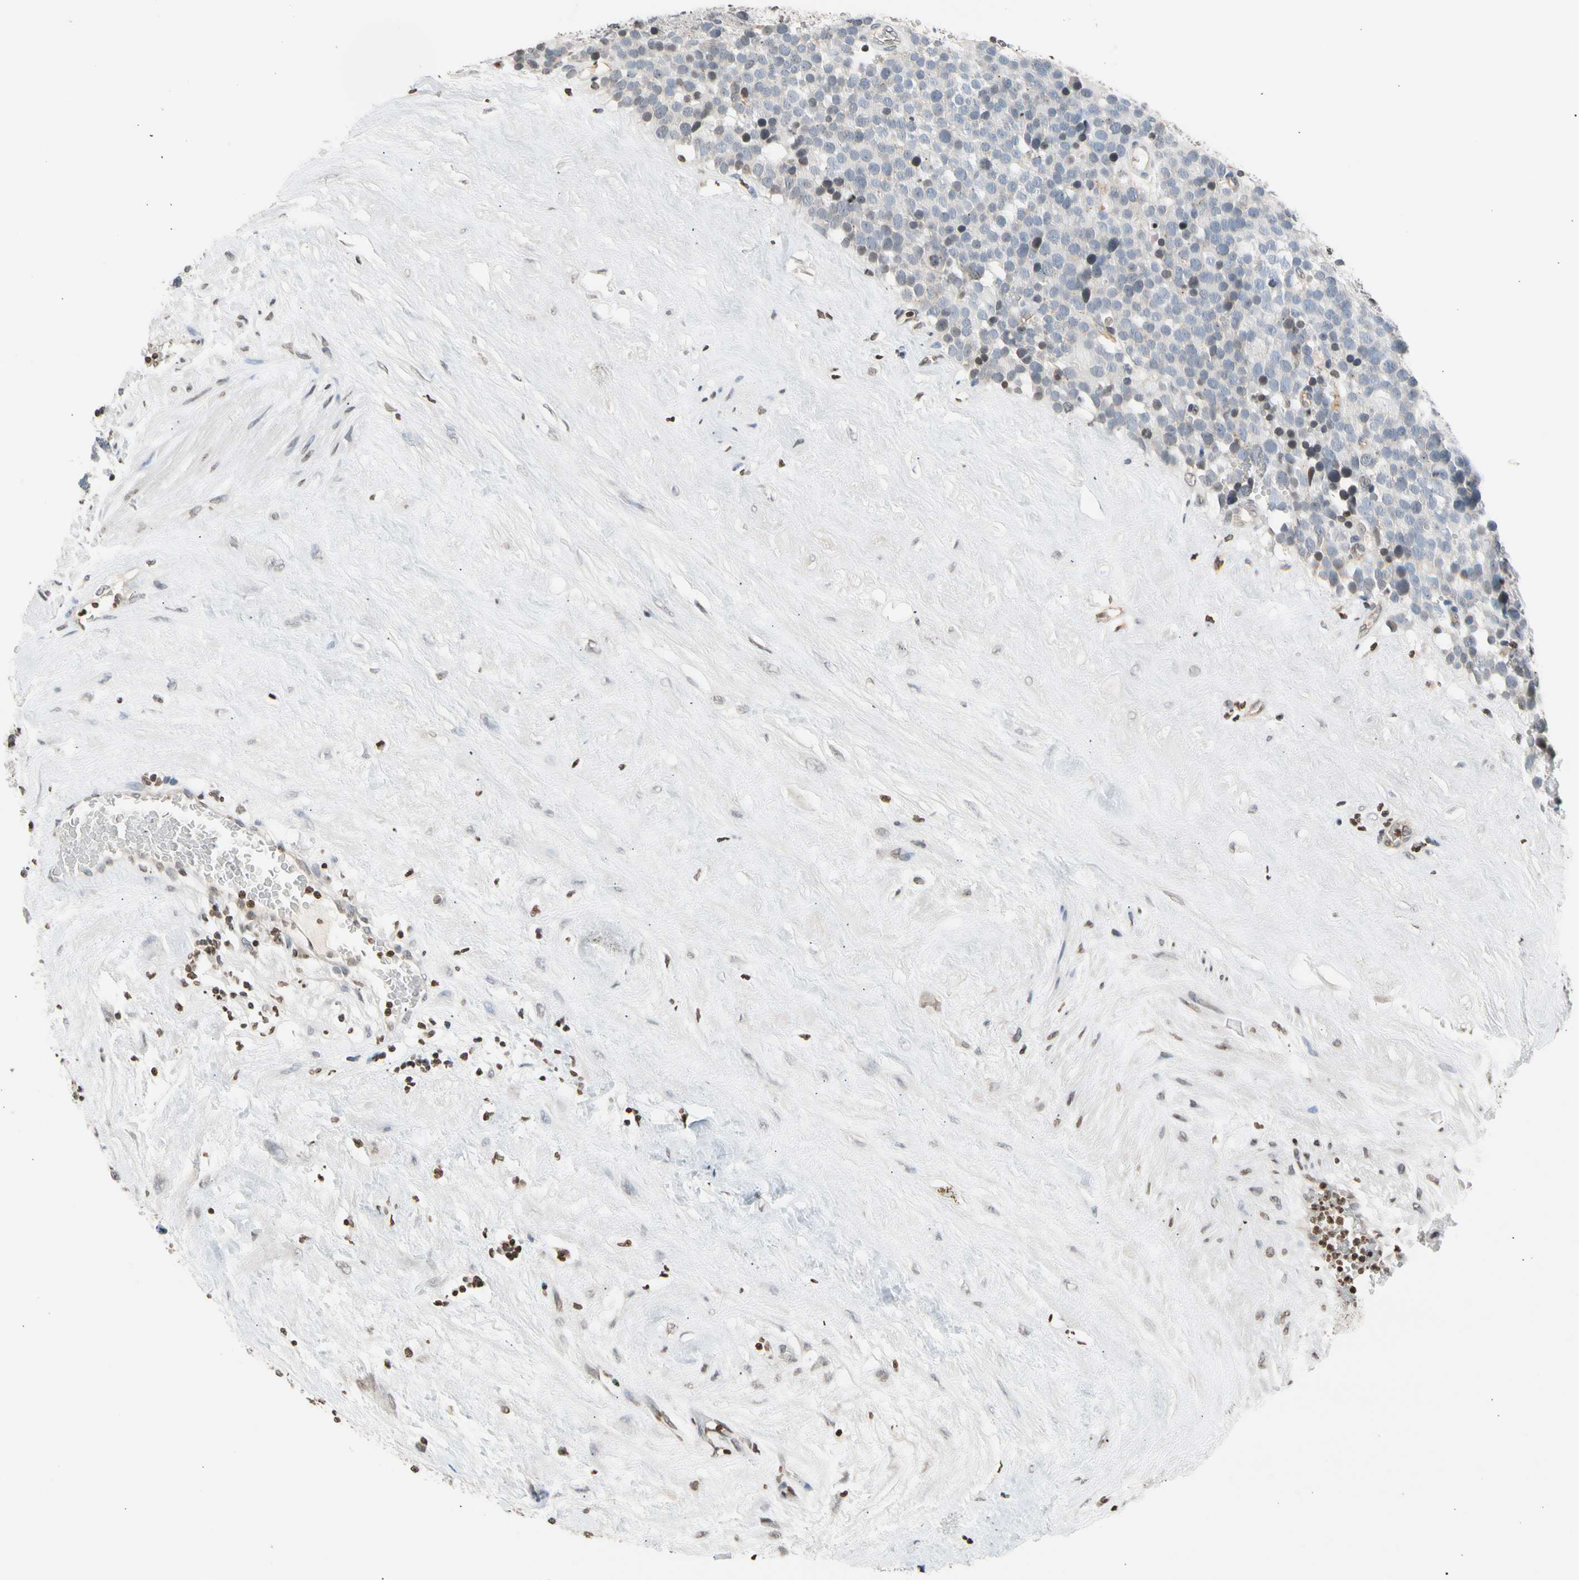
{"staining": {"intensity": "negative", "quantity": "none", "location": "none"}, "tissue": "testis cancer", "cell_type": "Tumor cells", "image_type": "cancer", "snomed": [{"axis": "morphology", "description": "Seminoma, NOS"}, {"axis": "topography", "description": "Testis"}], "caption": "DAB (3,3'-diaminobenzidine) immunohistochemical staining of seminoma (testis) demonstrates no significant expression in tumor cells. Brightfield microscopy of immunohistochemistry stained with DAB (brown) and hematoxylin (blue), captured at high magnification.", "gene": "GPX4", "patient": {"sex": "male", "age": 71}}